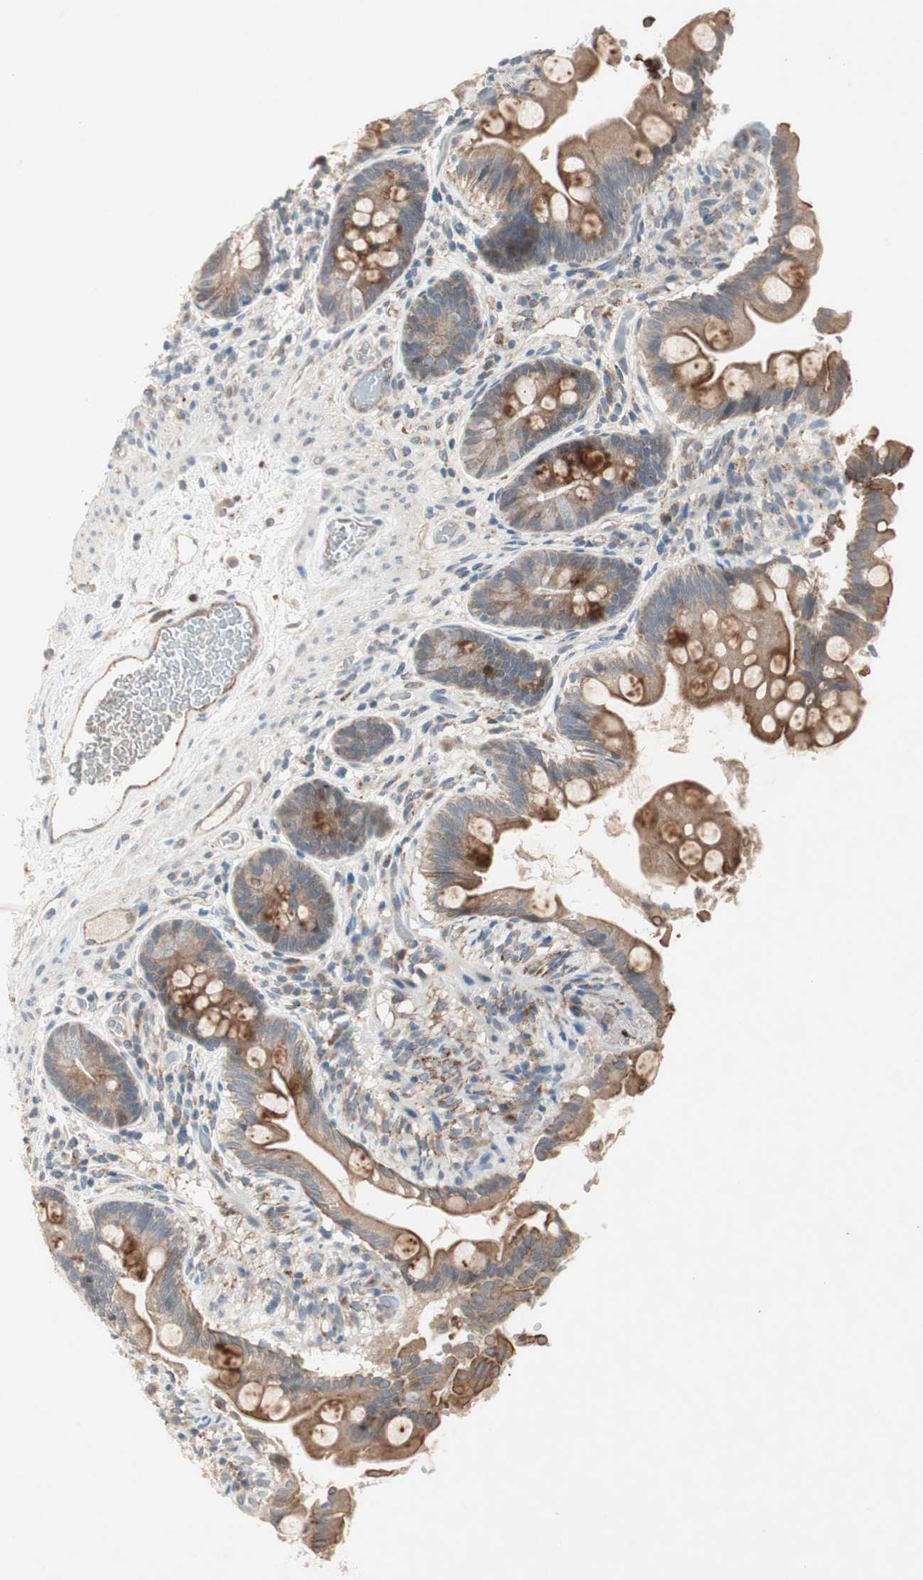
{"staining": {"intensity": "moderate", "quantity": ">75%", "location": "cytoplasmic/membranous"}, "tissue": "small intestine", "cell_type": "Glandular cells", "image_type": "normal", "snomed": [{"axis": "morphology", "description": "Normal tissue, NOS"}, {"axis": "topography", "description": "Small intestine"}], "caption": "Protein expression analysis of unremarkable human small intestine reveals moderate cytoplasmic/membranous positivity in about >75% of glandular cells. The staining was performed using DAB, with brown indicating positive protein expression. Nuclei are stained blue with hematoxylin.", "gene": "FGFR4", "patient": {"sex": "female", "age": 56}}